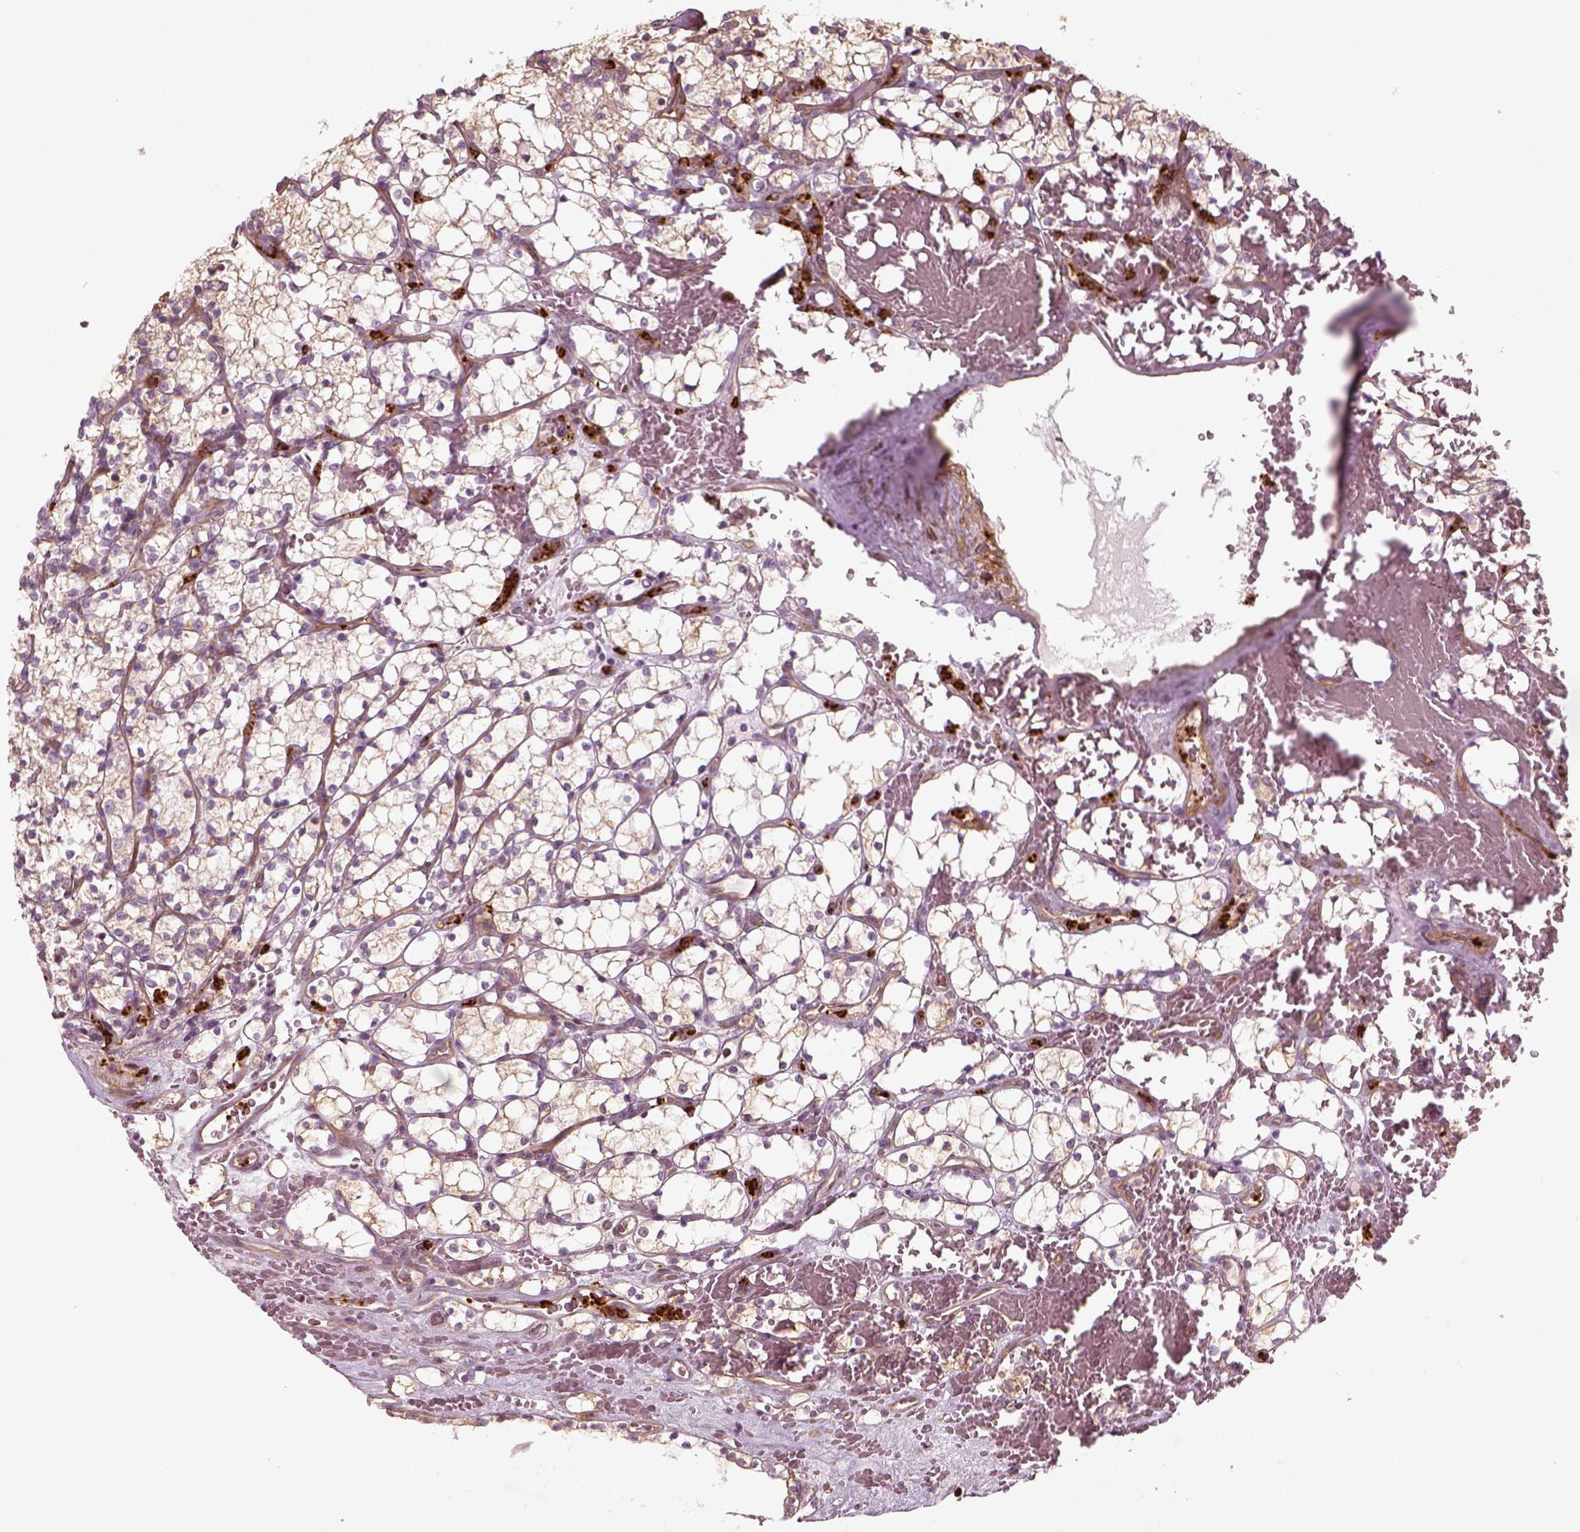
{"staining": {"intensity": "negative", "quantity": "none", "location": "none"}, "tissue": "renal cancer", "cell_type": "Tumor cells", "image_type": "cancer", "snomed": [{"axis": "morphology", "description": "Adenocarcinoma, NOS"}, {"axis": "topography", "description": "Kidney"}], "caption": "Histopathology image shows no significant protein expression in tumor cells of renal cancer. (Brightfield microscopy of DAB (3,3'-diaminobenzidine) IHC at high magnification).", "gene": "NPTN", "patient": {"sex": "female", "age": 69}}